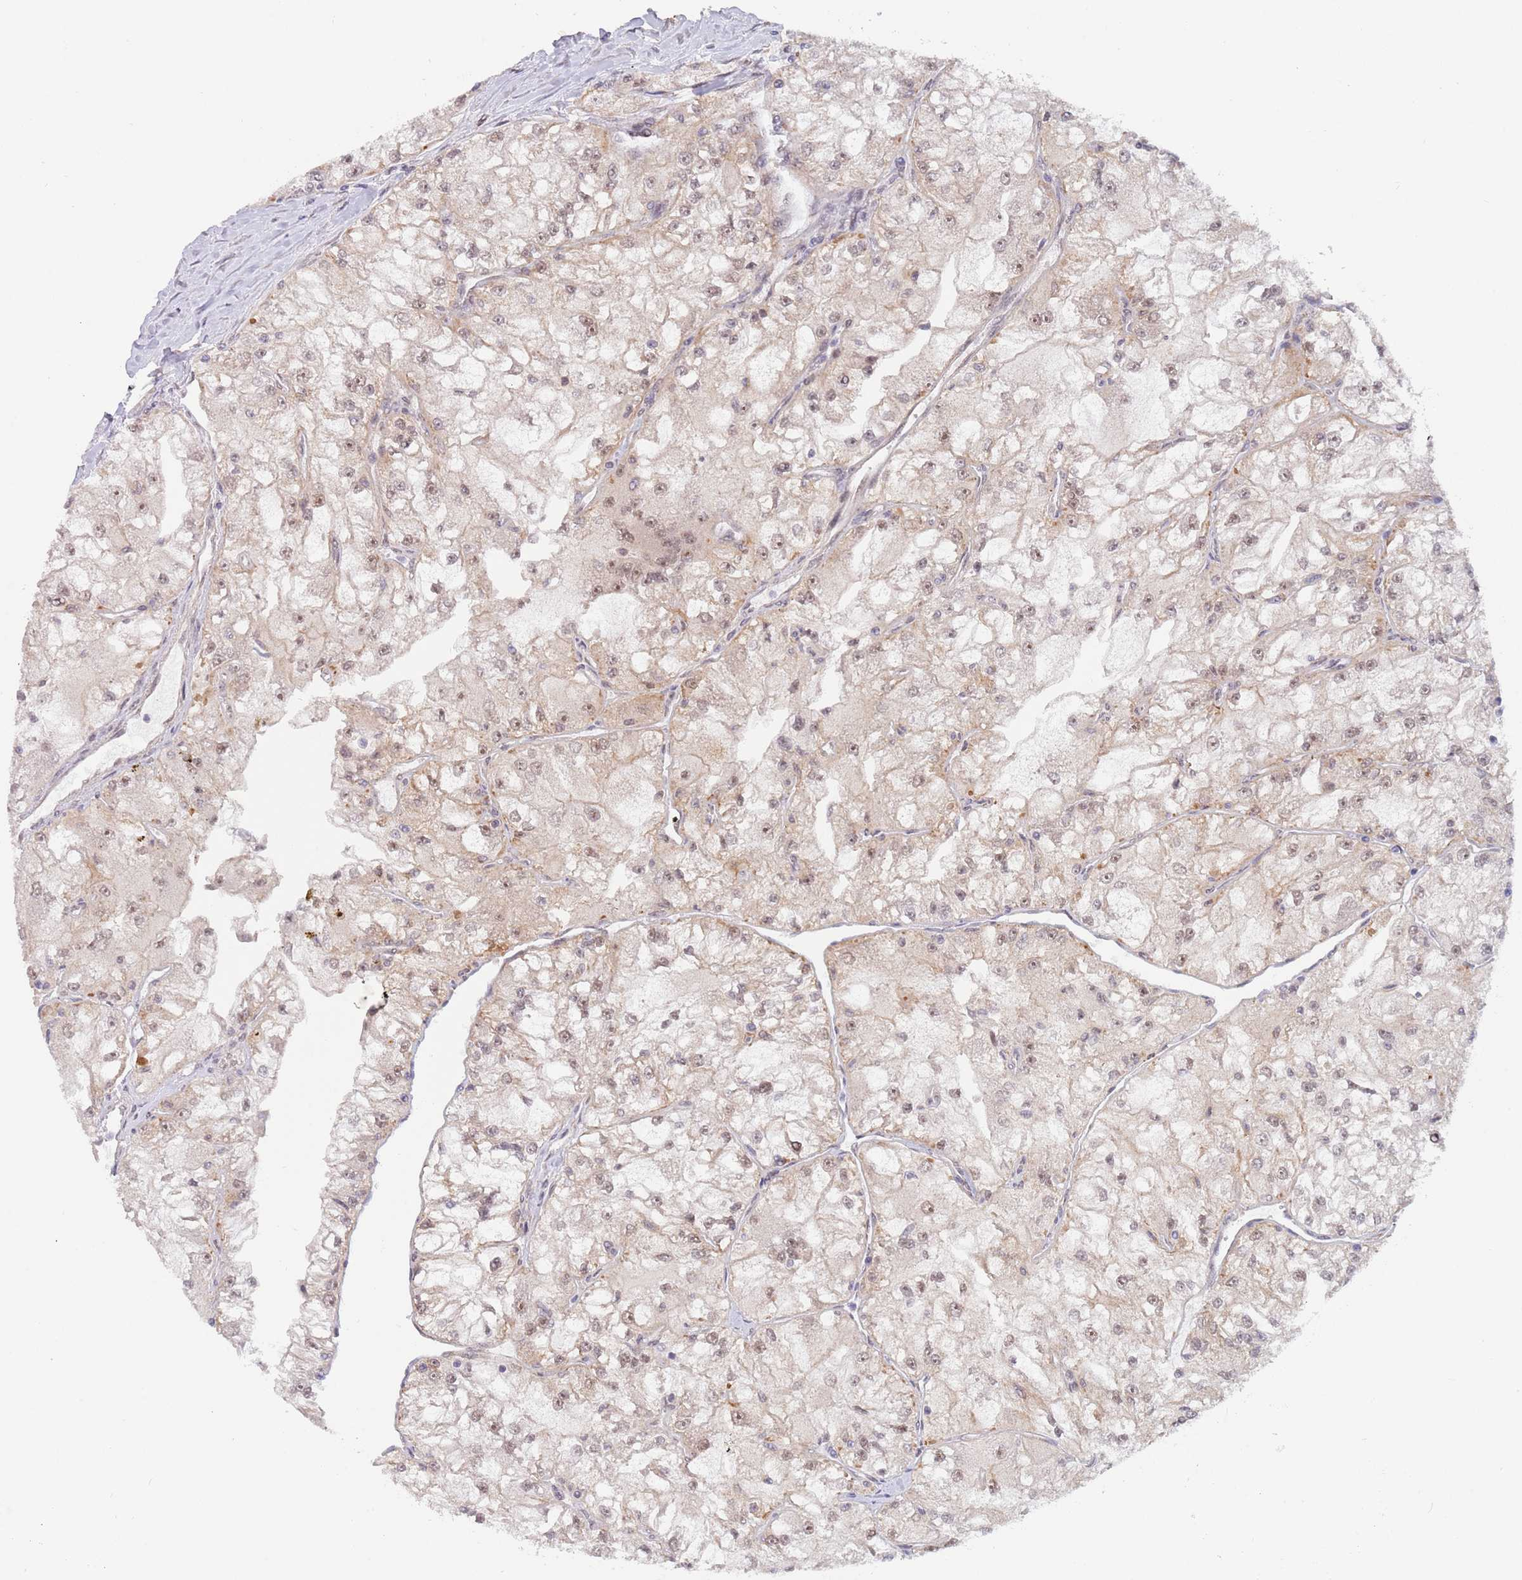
{"staining": {"intensity": "weak", "quantity": ">75%", "location": "nuclear"}, "tissue": "renal cancer", "cell_type": "Tumor cells", "image_type": "cancer", "snomed": [{"axis": "morphology", "description": "Adenocarcinoma, NOS"}, {"axis": "topography", "description": "Kidney"}], "caption": "A brown stain labels weak nuclear expression of a protein in human renal cancer tumor cells.", "gene": "UQCC3", "patient": {"sex": "female", "age": 72}}